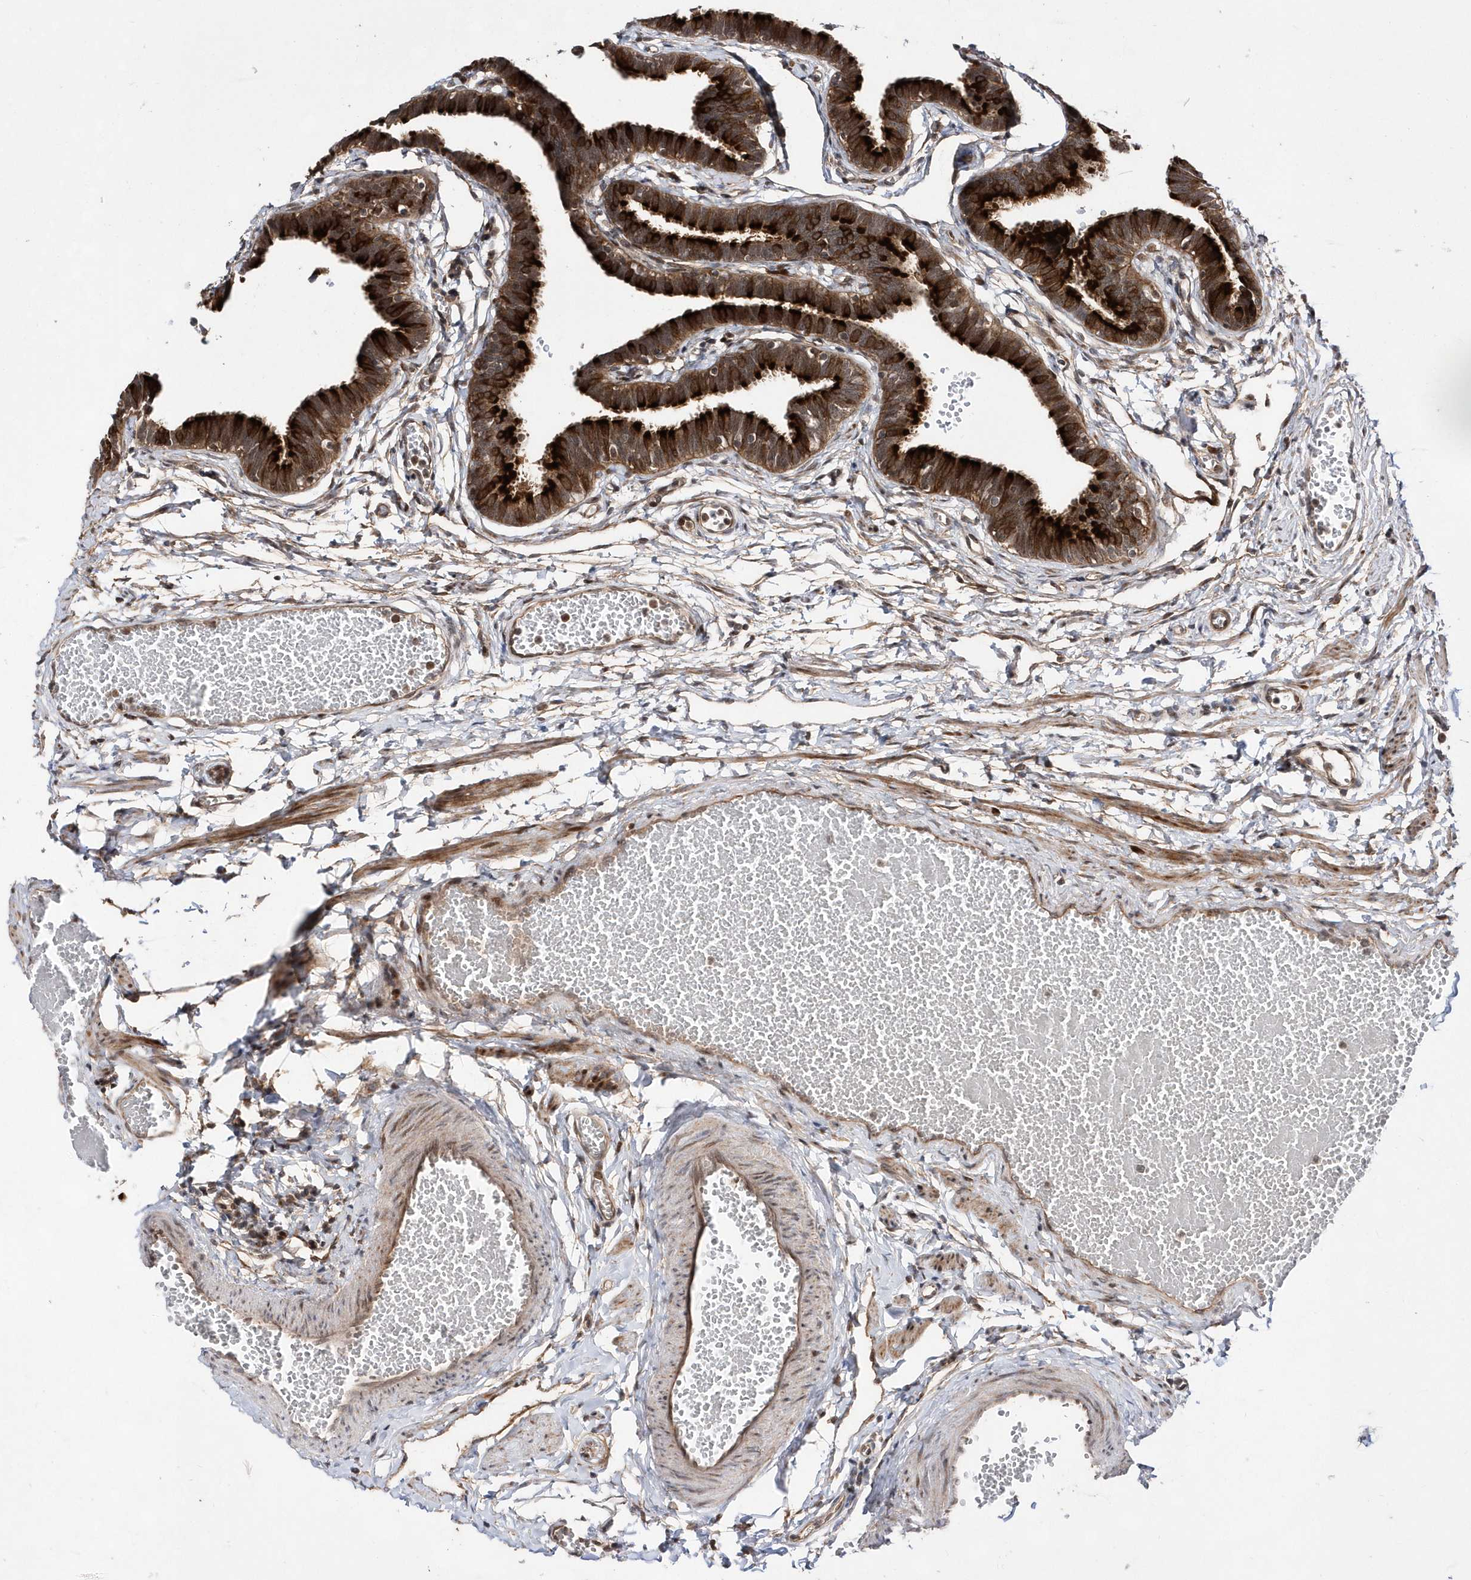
{"staining": {"intensity": "strong", "quantity": ">75%", "location": "cytoplasmic/membranous"}, "tissue": "fallopian tube", "cell_type": "Glandular cells", "image_type": "normal", "snomed": [{"axis": "morphology", "description": "Normal tissue, NOS"}, {"axis": "topography", "description": "Fallopian tube"}, {"axis": "topography", "description": "Ovary"}], "caption": "Approximately >75% of glandular cells in unremarkable human fallopian tube demonstrate strong cytoplasmic/membranous protein positivity as visualized by brown immunohistochemical staining.", "gene": "DALRD3", "patient": {"sex": "female", "age": 23}}